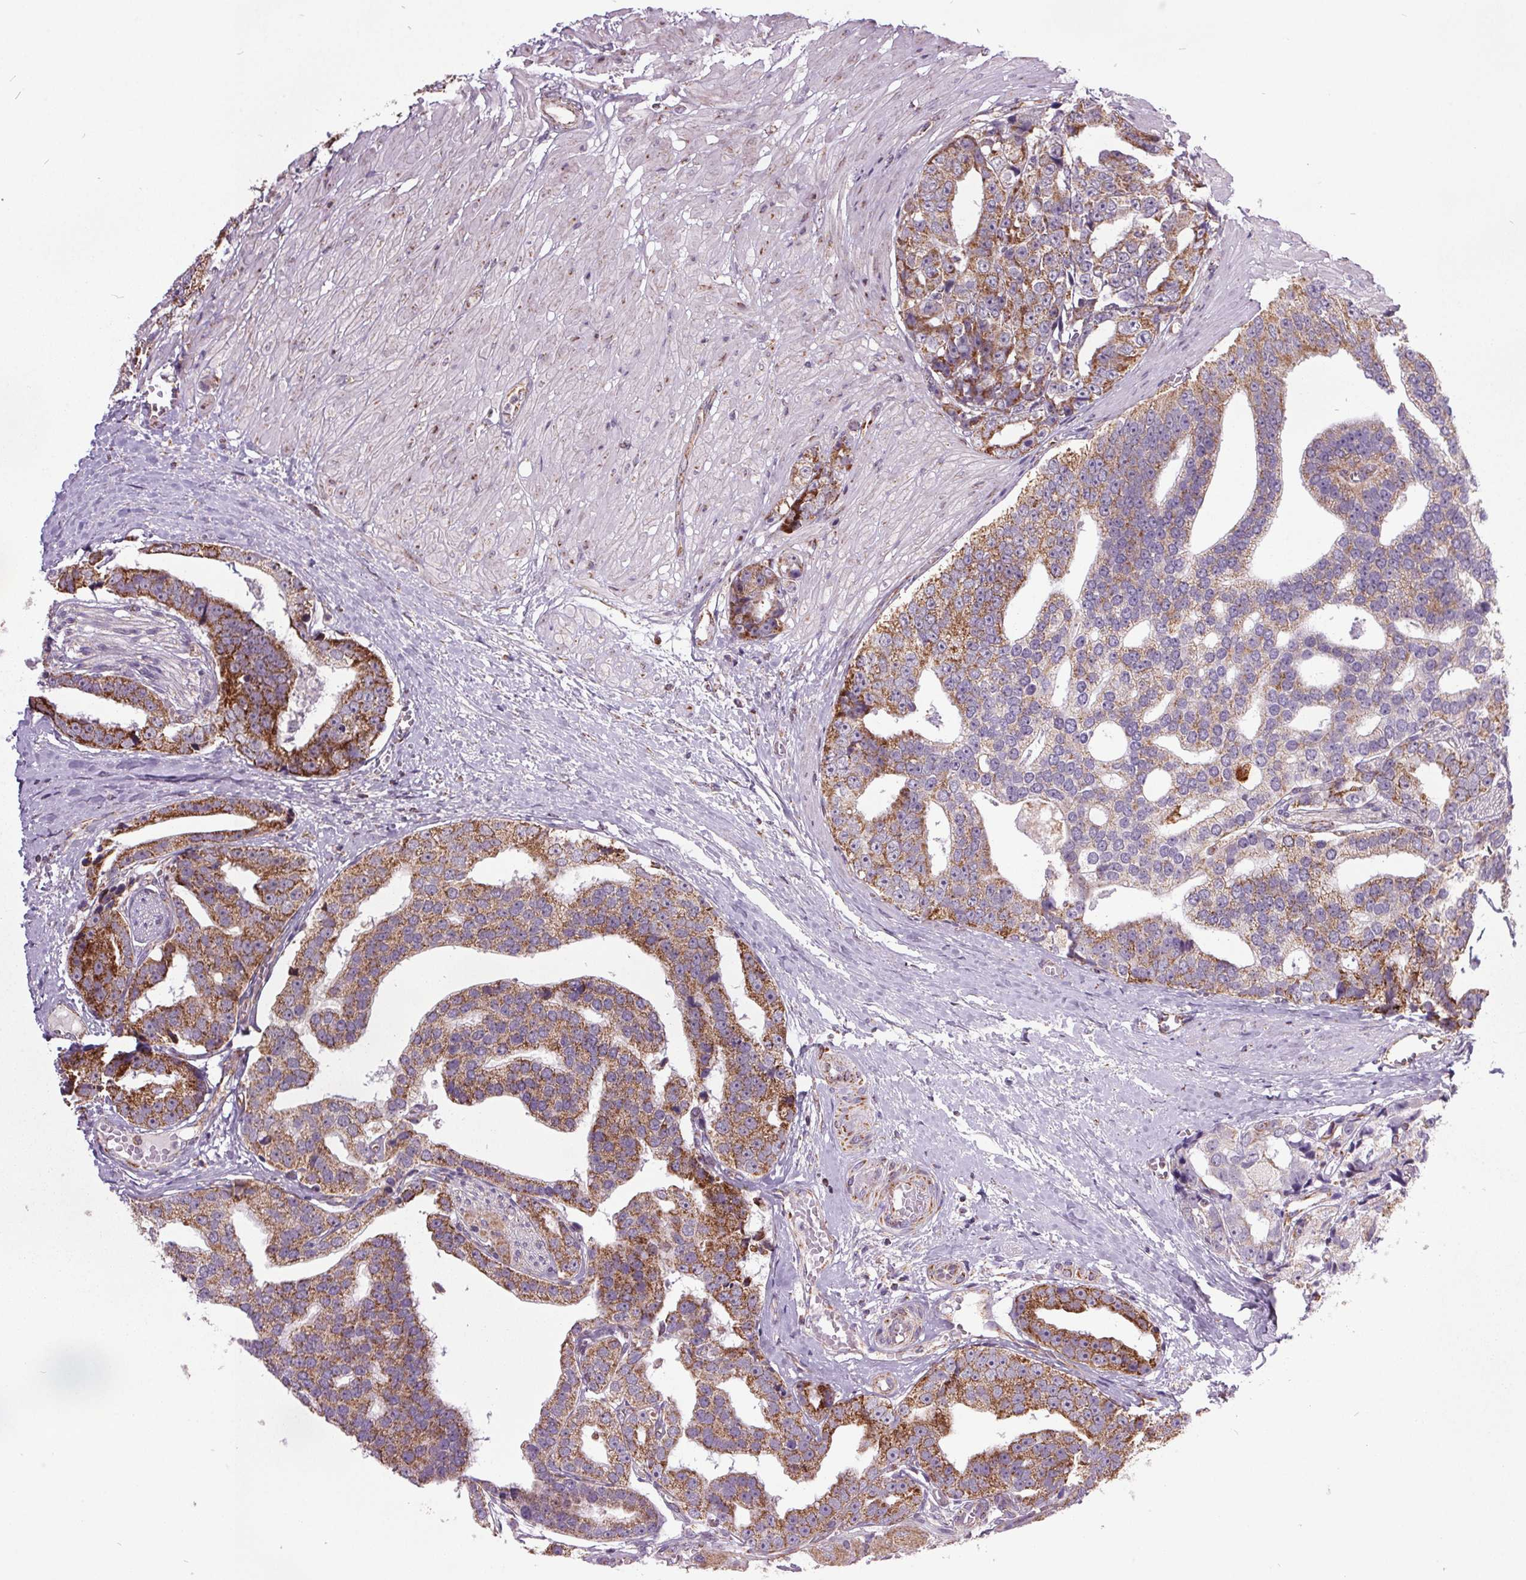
{"staining": {"intensity": "moderate", "quantity": ">75%", "location": "cytoplasmic/membranous"}, "tissue": "prostate cancer", "cell_type": "Tumor cells", "image_type": "cancer", "snomed": [{"axis": "morphology", "description": "Adenocarcinoma, High grade"}, {"axis": "topography", "description": "Prostate"}], "caption": "Prostate cancer tissue reveals moderate cytoplasmic/membranous staining in approximately >75% of tumor cells", "gene": "NDUFS6", "patient": {"sex": "male", "age": 71}}